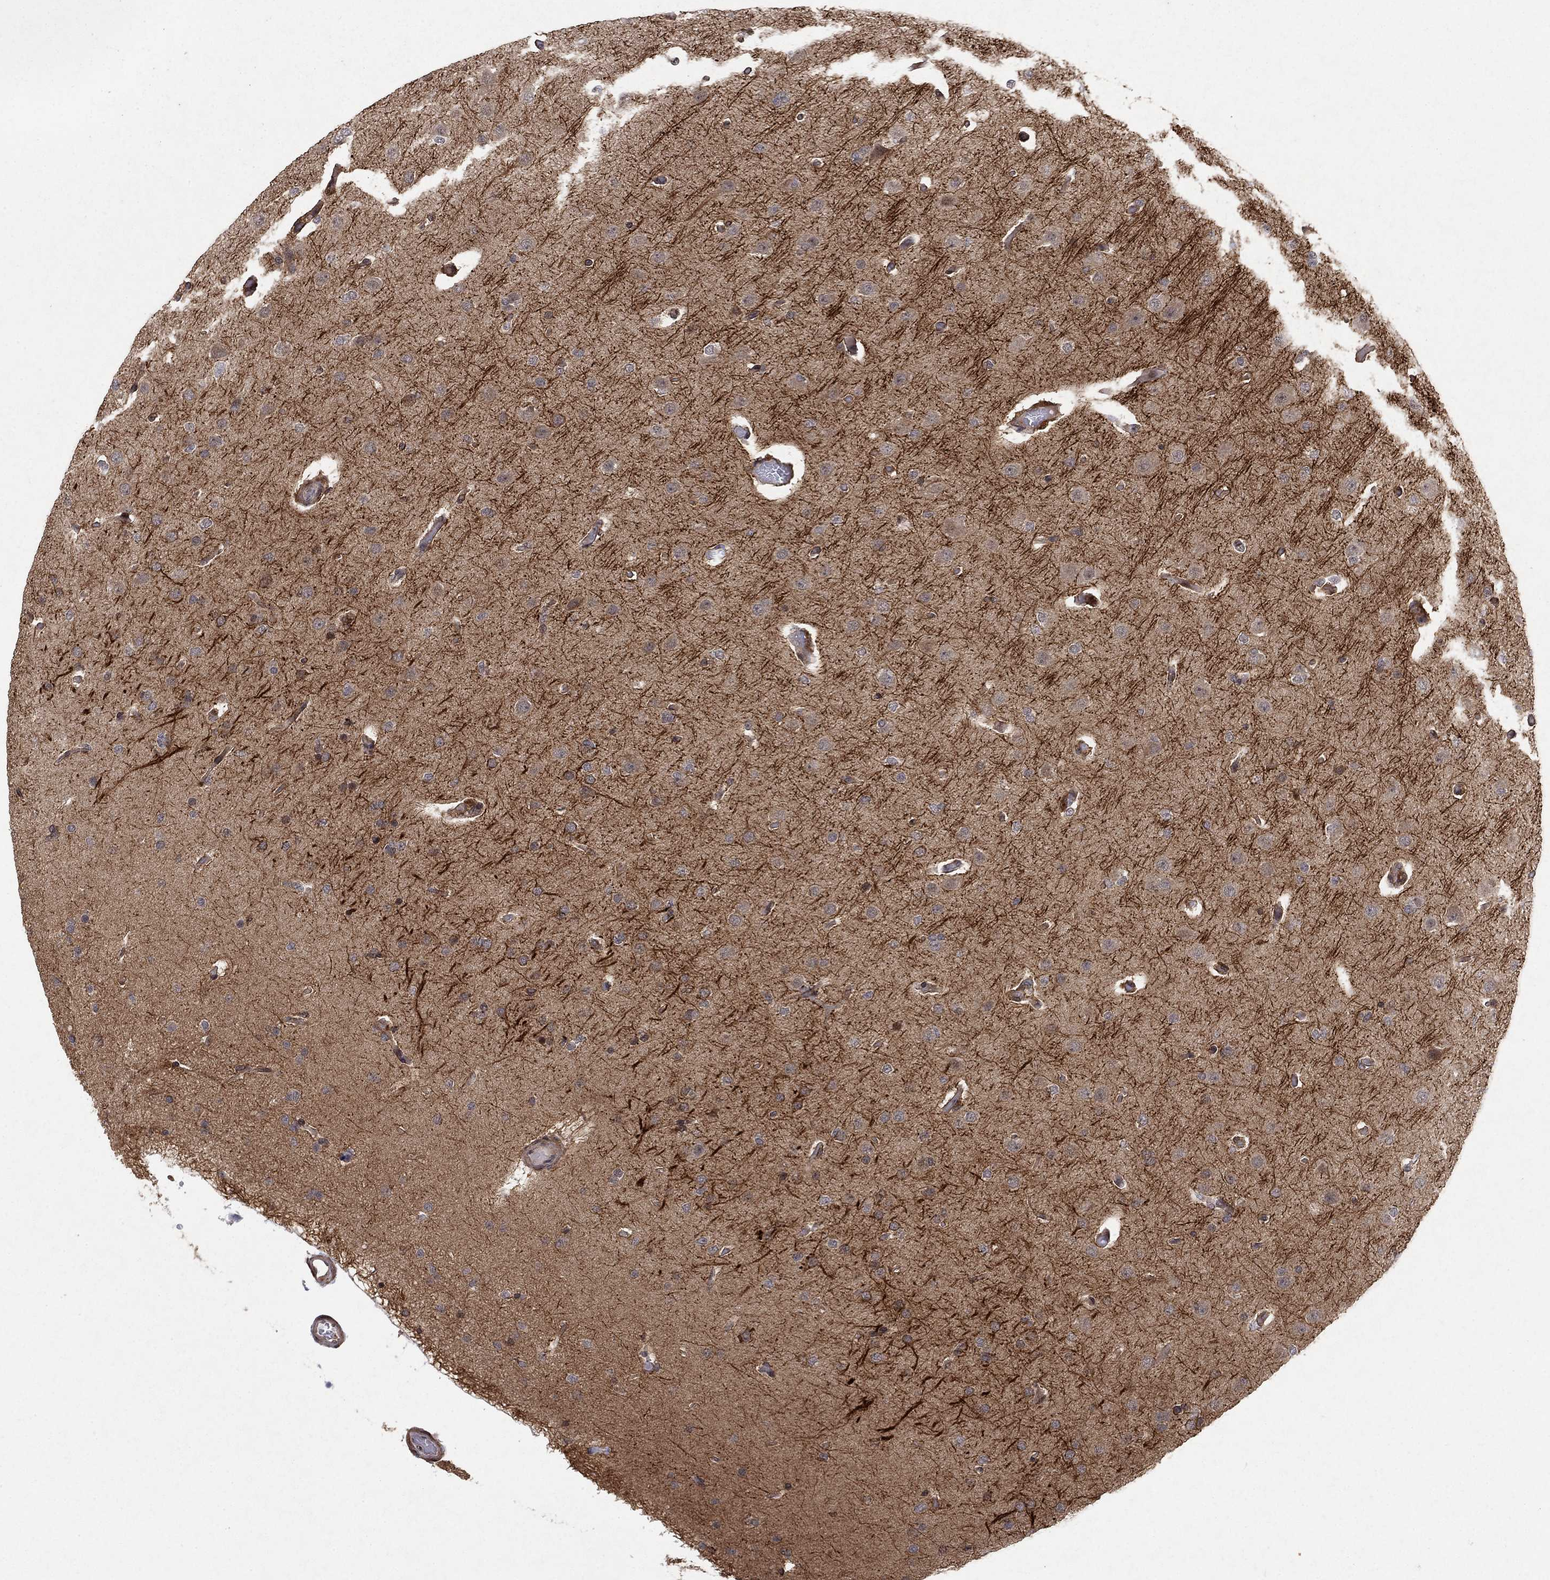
{"staining": {"intensity": "strong", "quantity": "<25%", "location": "cytoplasmic/membranous"}, "tissue": "glioma", "cell_type": "Tumor cells", "image_type": "cancer", "snomed": [{"axis": "morphology", "description": "Glioma, malignant, Low grade"}, {"axis": "topography", "description": "Brain"}], "caption": "Glioma stained with a brown dye shows strong cytoplasmic/membranous positive staining in about <25% of tumor cells.", "gene": "CCDC66", "patient": {"sex": "male", "age": 41}}